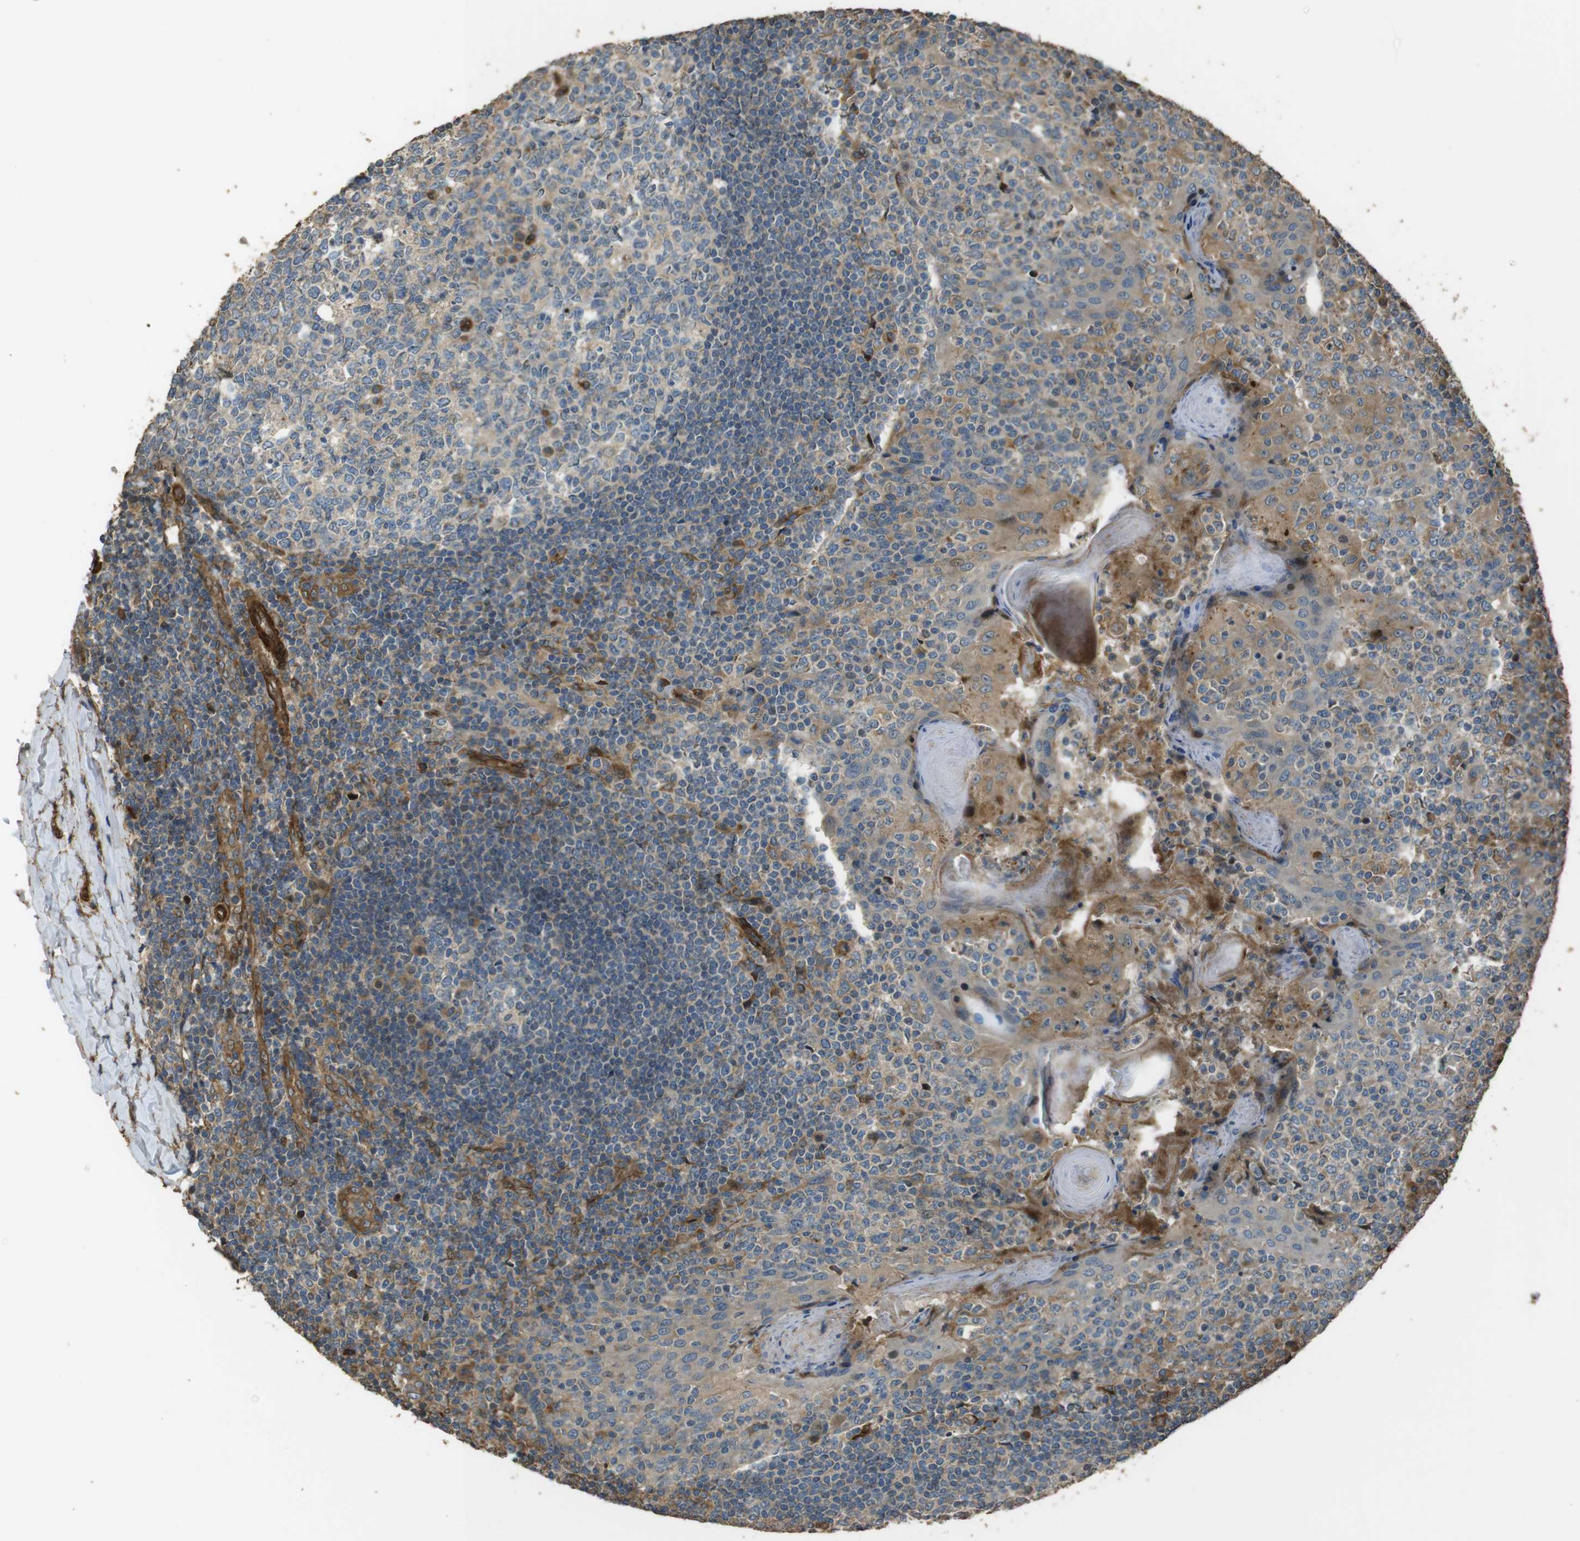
{"staining": {"intensity": "weak", "quantity": "25%-75%", "location": "cytoplasmic/membranous"}, "tissue": "tonsil", "cell_type": "Germinal center cells", "image_type": "normal", "snomed": [{"axis": "morphology", "description": "Normal tissue, NOS"}, {"axis": "topography", "description": "Tonsil"}], "caption": "Protein analysis of normal tonsil demonstrates weak cytoplasmic/membranous staining in about 25%-75% of germinal center cells. (IHC, brightfield microscopy, high magnification).", "gene": "MSRB3", "patient": {"sex": "female", "age": 19}}